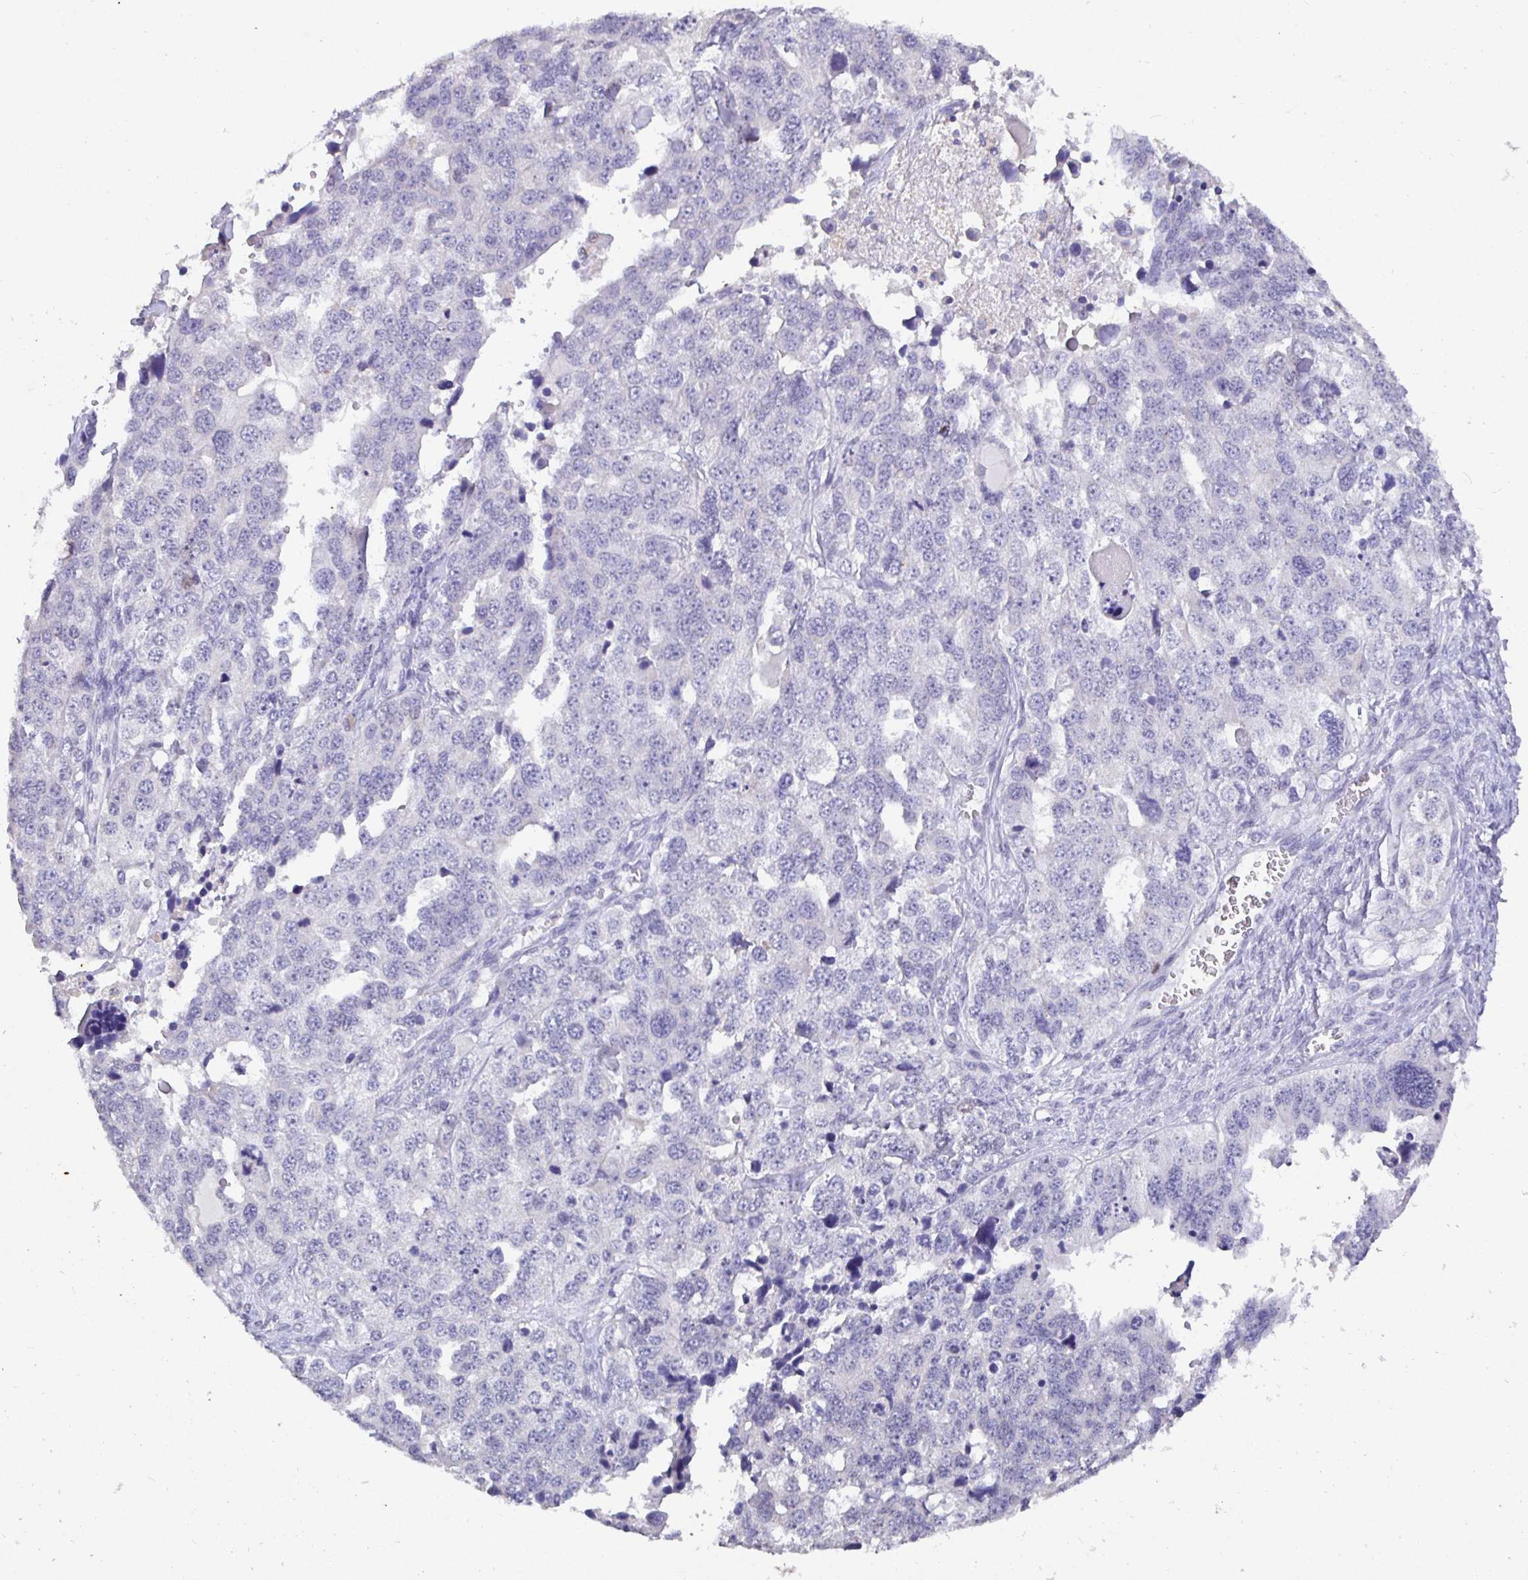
{"staining": {"intensity": "negative", "quantity": "none", "location": "none"}, "tissue": "ovarian cancer", "cell_type": "Tumor cells", "image_type": "cancer", "snomed": [{"axis": "morphology", "description": "Cystadenocarcinoma, serous, NOS"}, {"axis": "topography", "description": "Ovary"}], "caption": "Human ovarian cancer stained for a protein using immunohistochemistry (IHC) displays no staining in tumor cells.", "gene": "SATB1", "patient": {"sex": "female", "age": 76}}